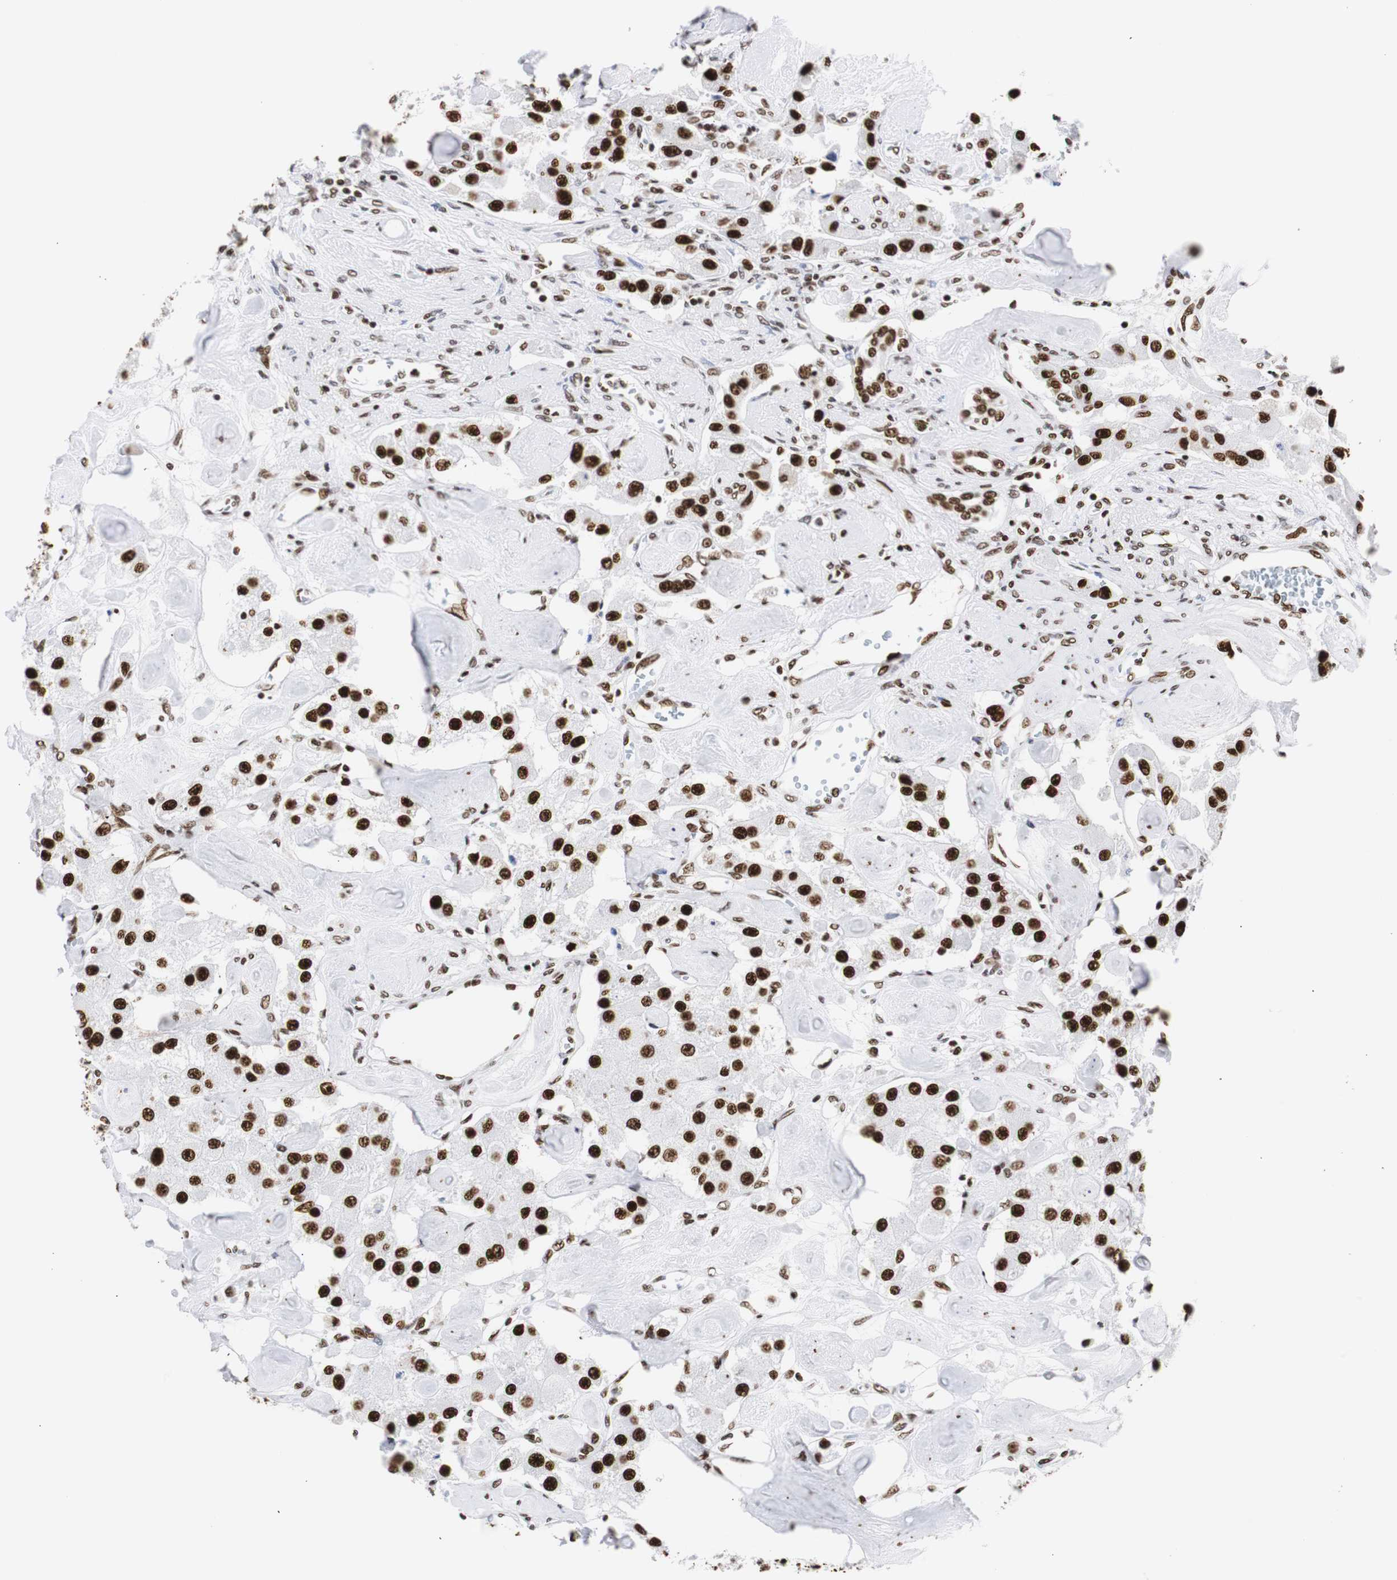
{"staining": {"intensity": "strong", "quantity": ">75%", "location": "nuclear"}, "tissue": "carcinoid", "cell_type": "Tumor cells", "image_type": "cancer", "snomed": [{"axis": "morphology", "description": "Carcinoid, malignant, NOS"}, {"axis": "topography", "description": "Pancreas"}], "caption": "Strong nuclear protein staining is appreciated in approximately >75% of tumor cells in carcinoid. The staining was performed using DAB to visualize the protein expression in brown, while the nuclei were stained in blue with hematoxylin (Magnification: 20x).", "gene": "HNRNPH2", "patient": {"sex": "male", "age": 41}}